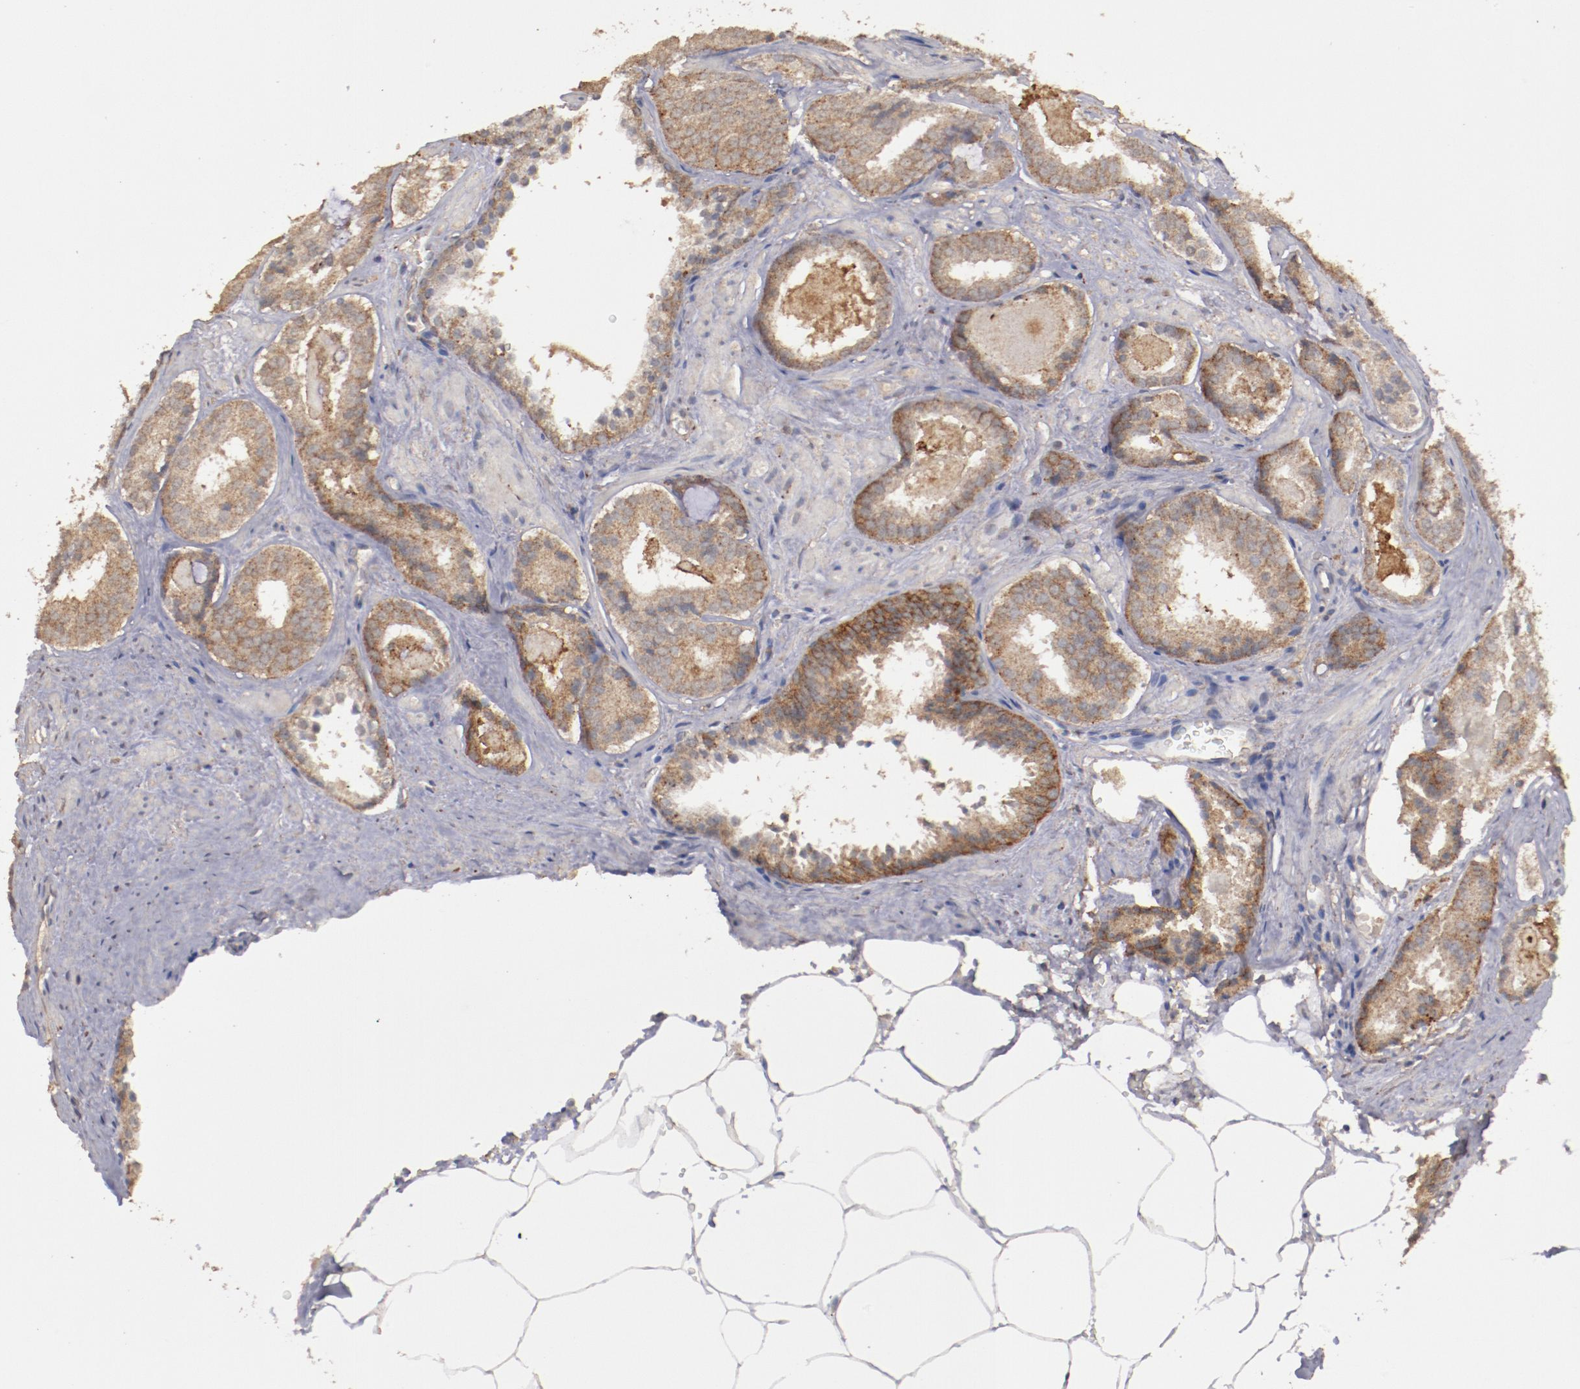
{"staining": {"intensity": "strong", "quantity": ">75%", "location": "cytoplasmic/membranous"}, "tissue": "prostate cancer", "cell_type": "Tumor cells", "image_type": "cancer", "snomed": [{"axis": "morphology", "description": "Adenocarcinoma, Medium grade"}, {"axis": "topography", "description": "Prostate"}], "caption": "Immunohistochemical staining of human prostate medium-grade adenocarcinoma displays strong cytoplasmic/membranous protein staining in approximately >75% of tumor cells.", "gene": "FAT1", "patient": {"sex": "male", "age": 64}}